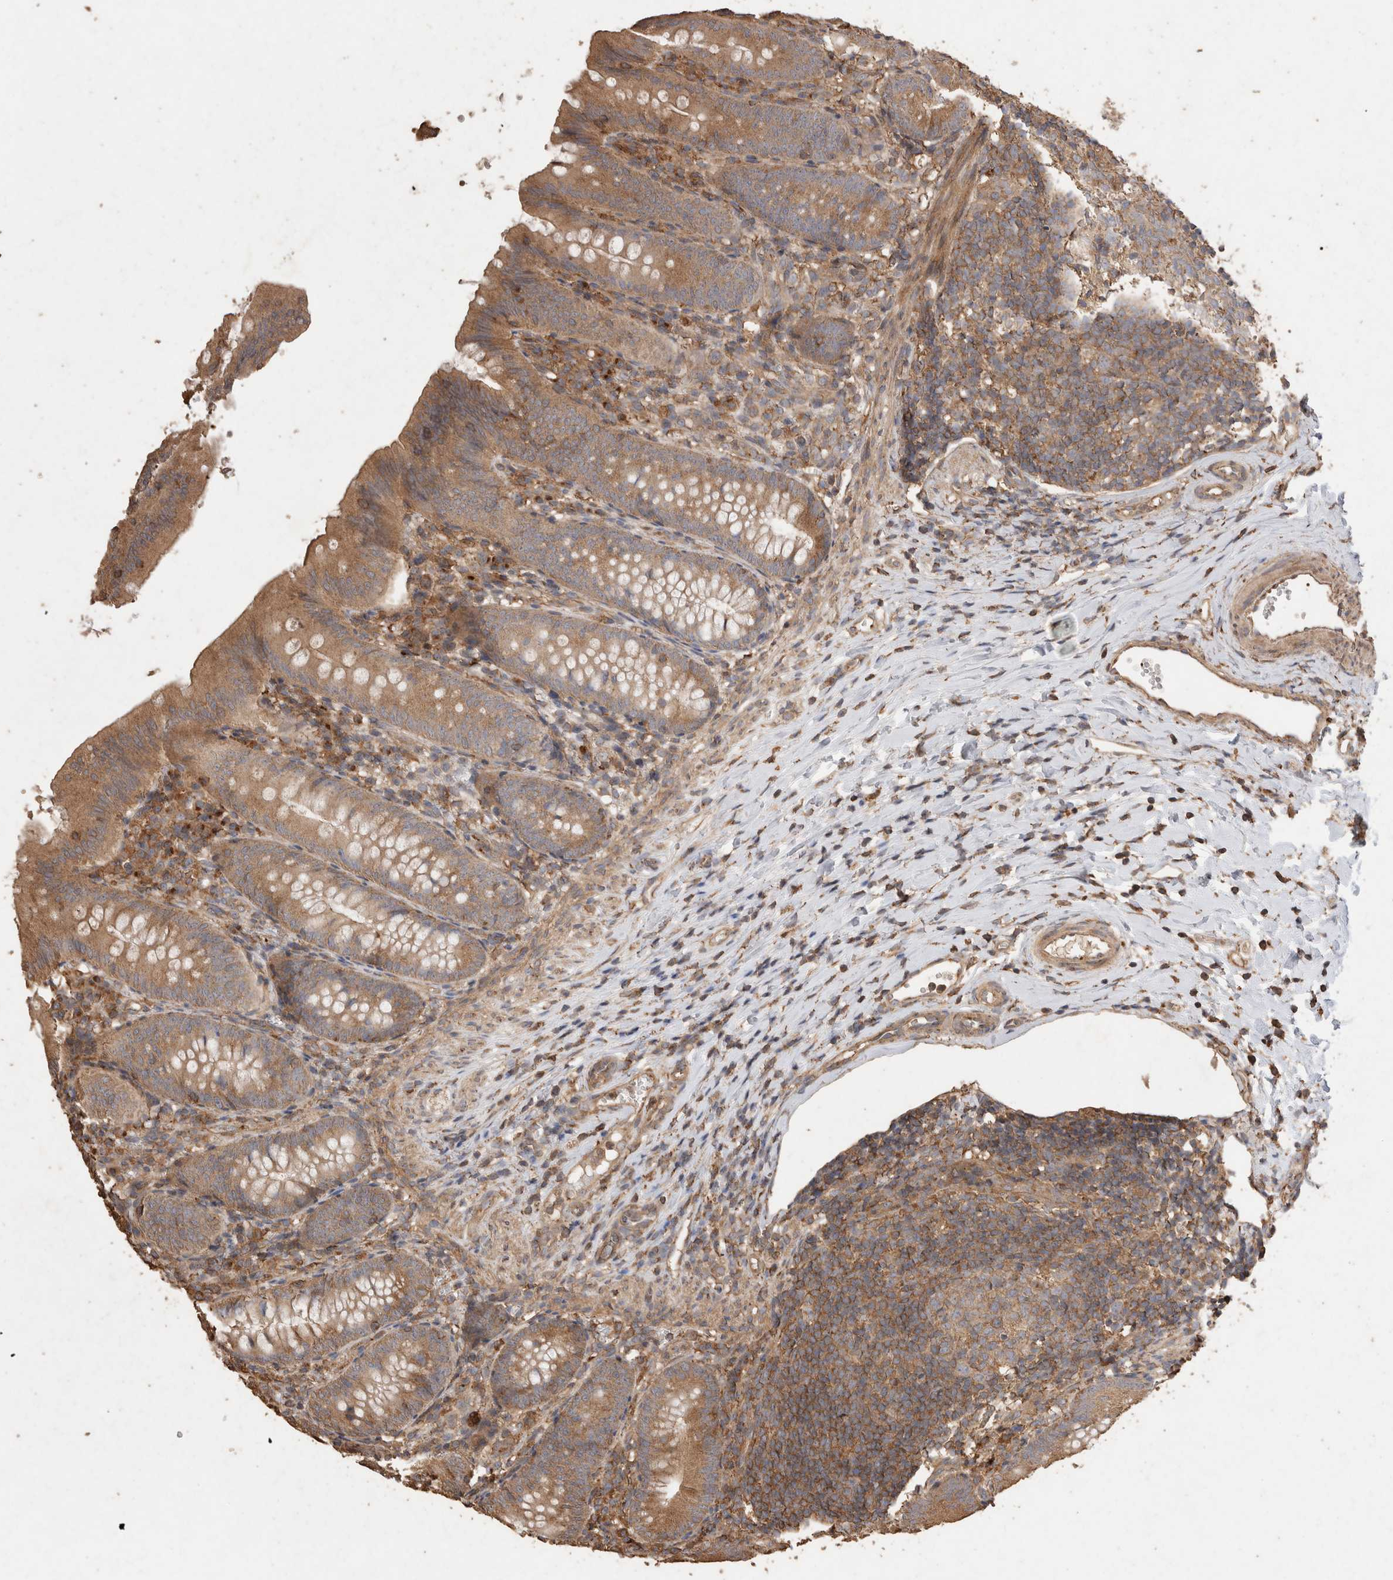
{"staining": {"intensity": "moderate", "quantity": ">75%", "location": "cytoplasmic/membranous"}, "tissue": "appendix", "cell_type": "Glandular cells", "image_type": "normal", "snomed": [{"axis": "morphology", "description": "Normal tissue, NOS"}, {"axis": "topography", "description": "Appendix"}], "caption": "Brown immunohistochemical staining in benign appendix shows moderate cytoplasmic/membranous staining in about >75% of glandular cells. (brown staining indicates protein expression, while blue staining denotes nuclei).", "gene": "SNX31", "patient": {"sex": "male", "age": 1}}